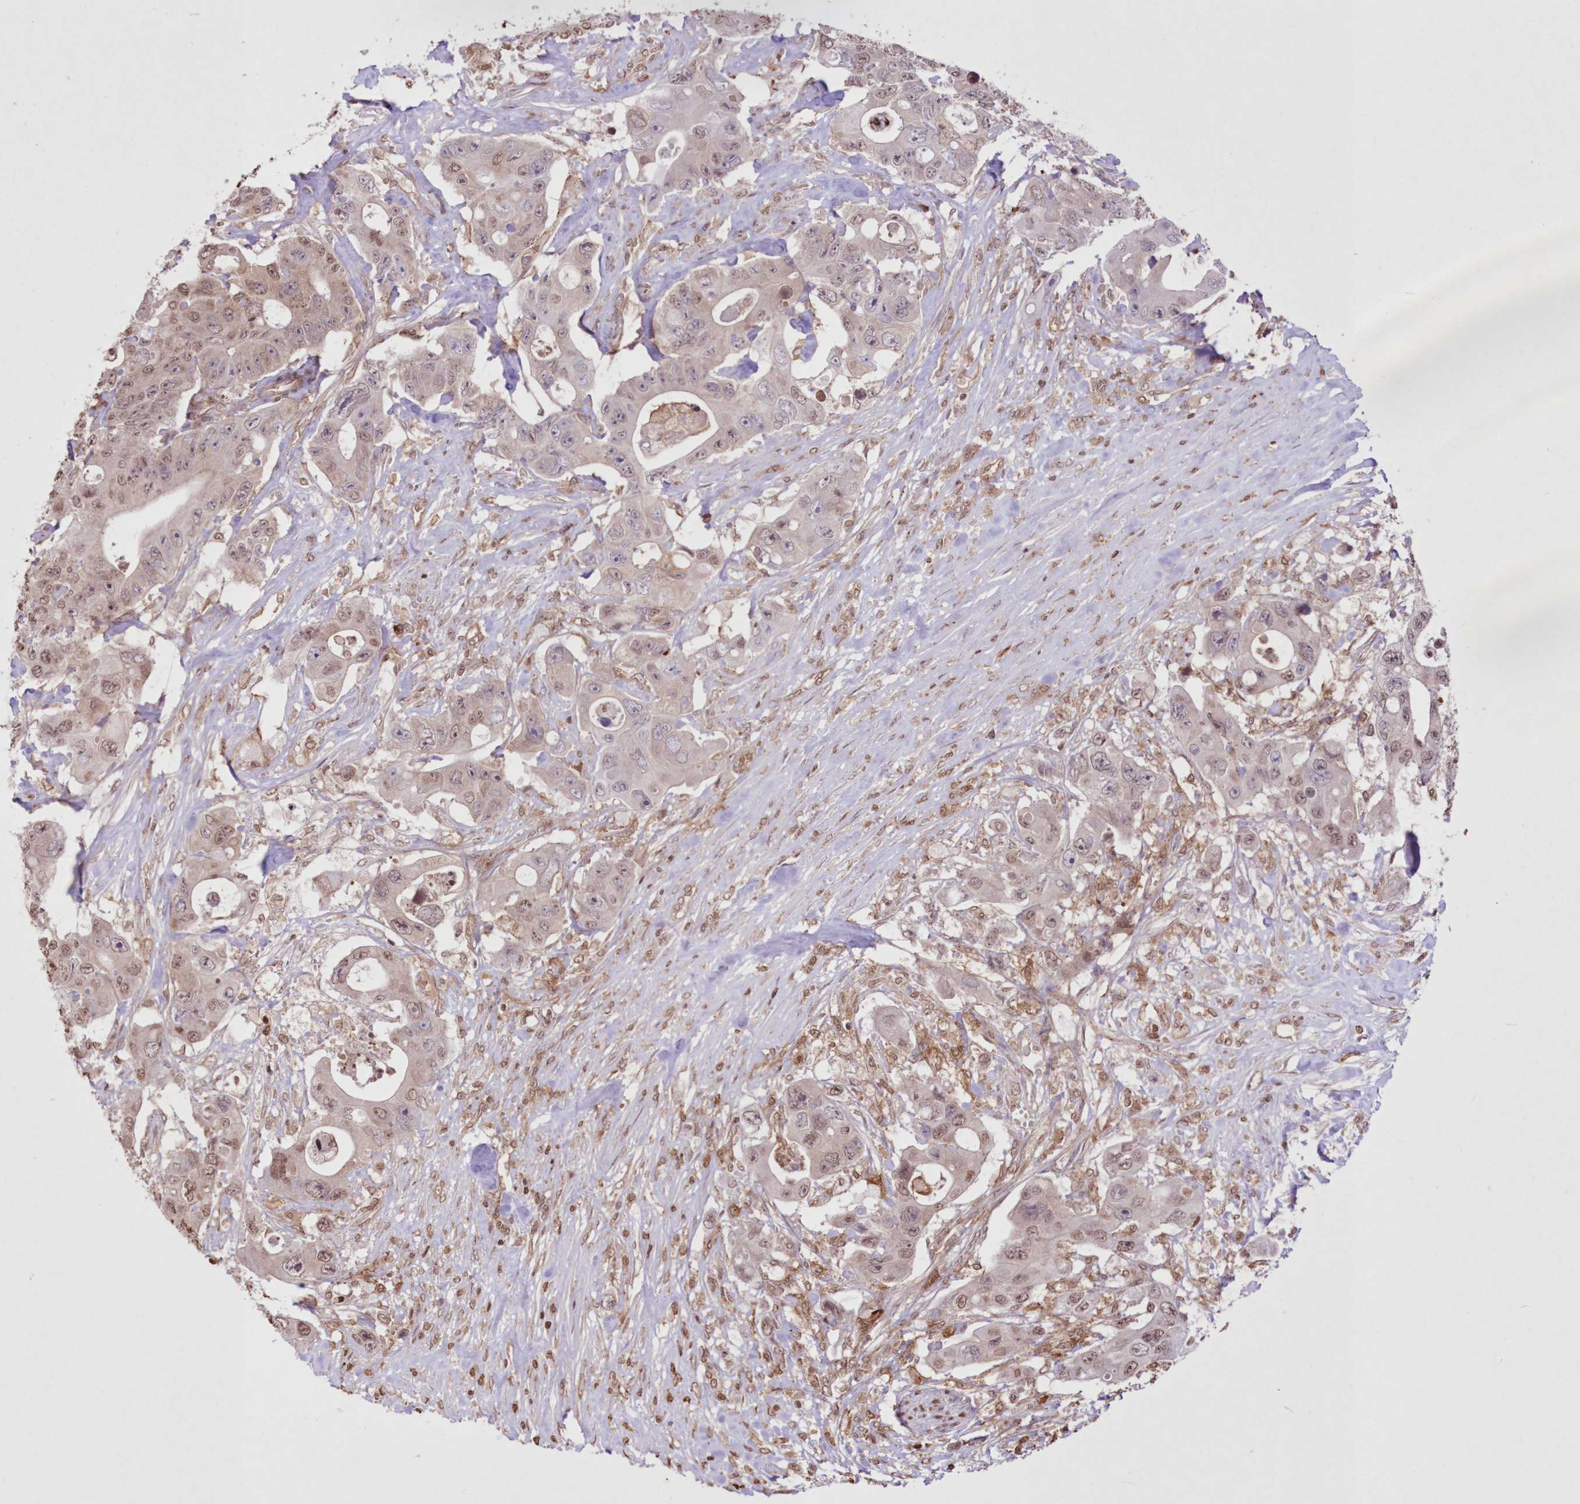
{"staining": {"intensity": "weak", "quantity": ">75%", "location": "nuclear"}, "tissue": "colorectal cancer", "cell_type": "Tumor cells", "image_type": "cancer", "snomed": [{"axis": "morphology", "description": "Adenocarcinoma, NOS"}, {"axis": "topography", "description": "Colon"}], "caption": "Colorectal cancer (adenocarcinoma) stained for a protein demonstrates weak nuclear positivity in tumor cells.", "gene": "FCHO2", "patient": {"sex": "female", "age": 46}}